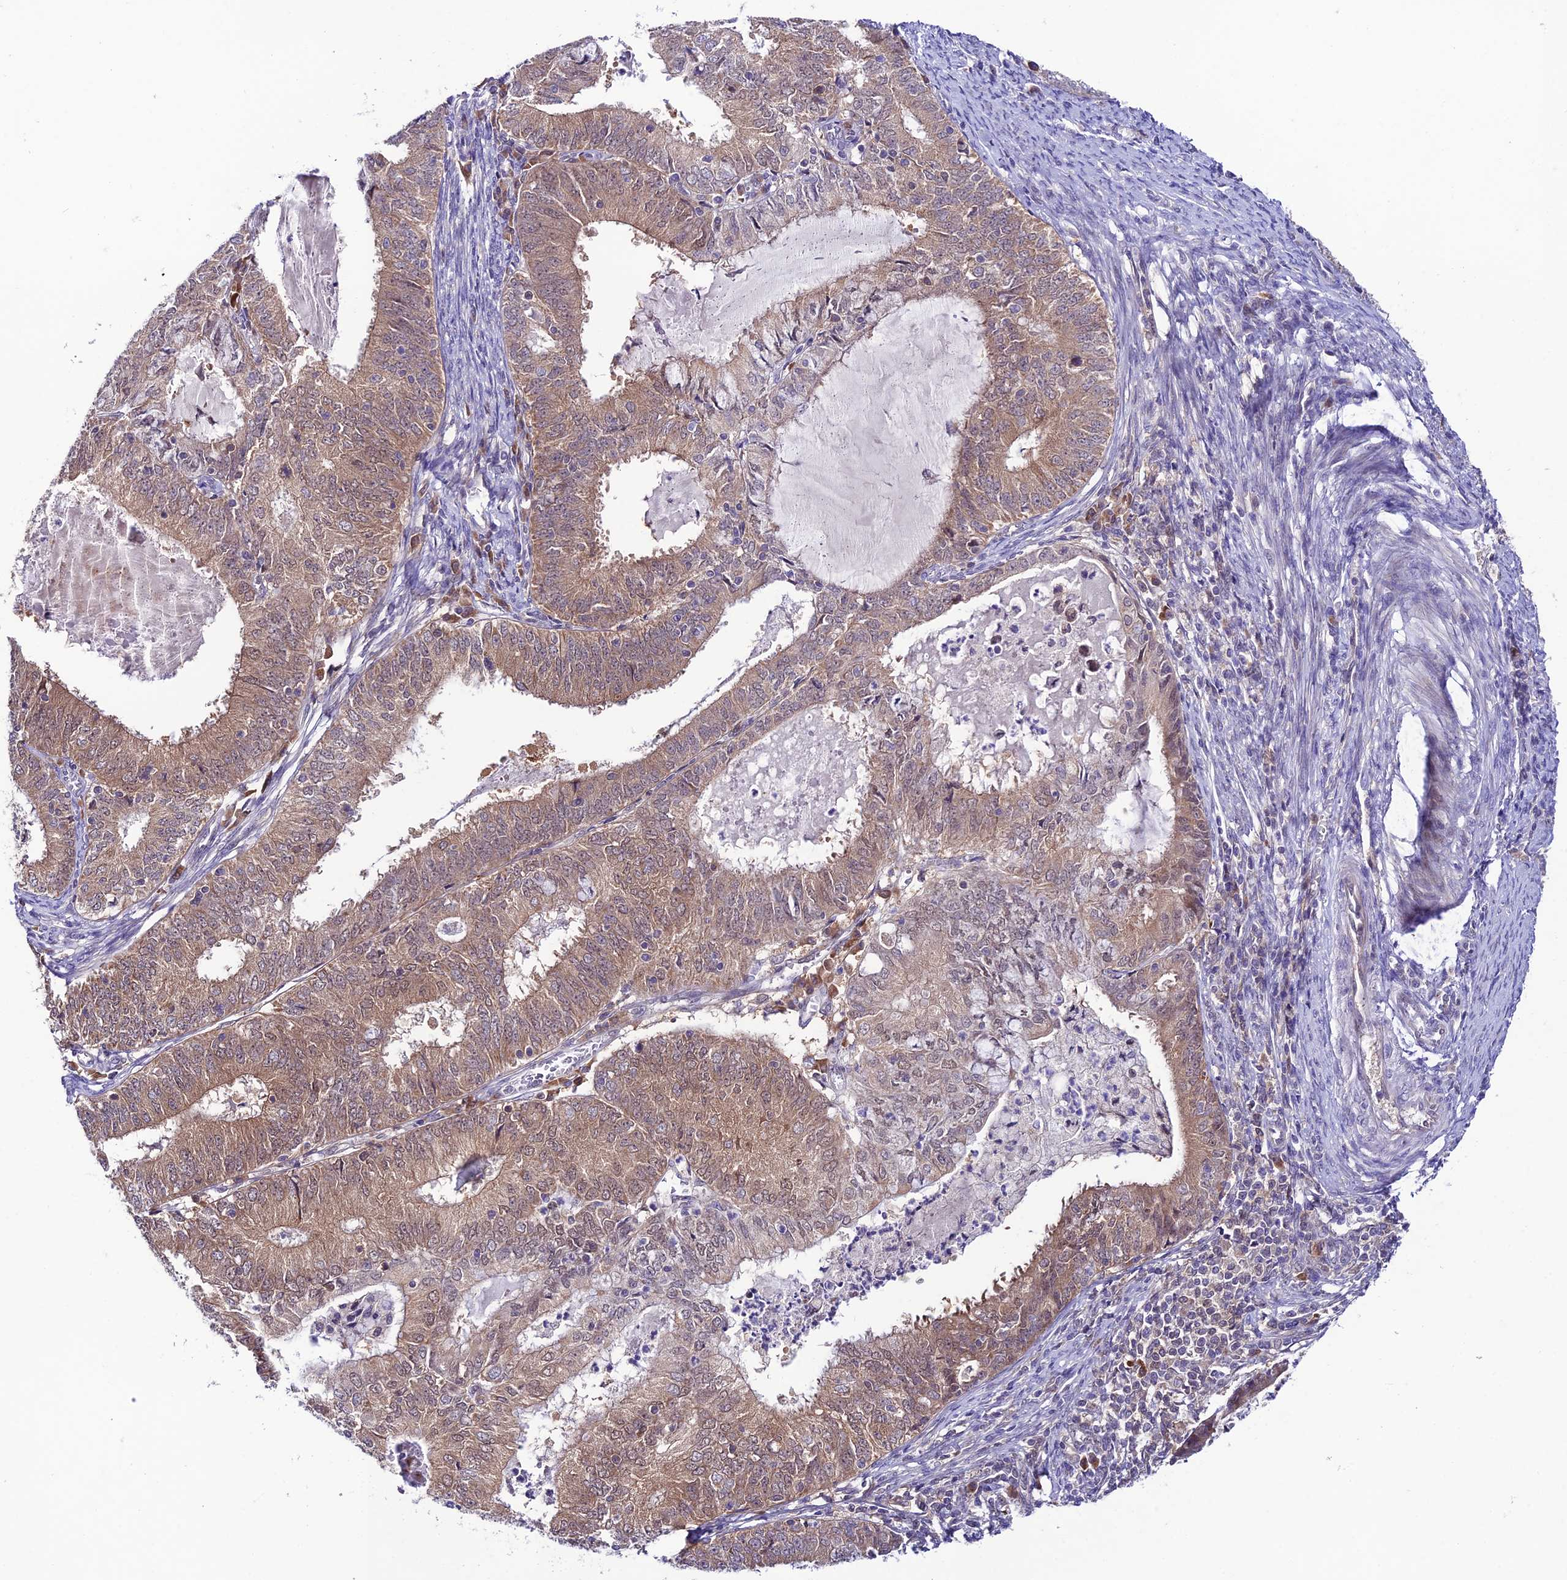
{"staining": {"intensity": "weak", "quantity": ">75%", "location": "cytoplasmic/membranous"}, "tissue": "endometrial cancer", "cell_type": "Tumor cells", "image_type": "cancer", "snomed": [{"axis": "morphology", "description": "Adenocarcinoma, NOS"}, {"axis": "topography", "description": "Endometrium"}], "caption": "Brown immunohistochemical staining in endometrial cancer reveals weak cytoplasmic/membranous staining in about >75% of tumor cells. The protein is shown in brown color, while the nuclei are stained blue.", "gene": "TRIM40", "patient": {"sex": "female", "age": 57}}